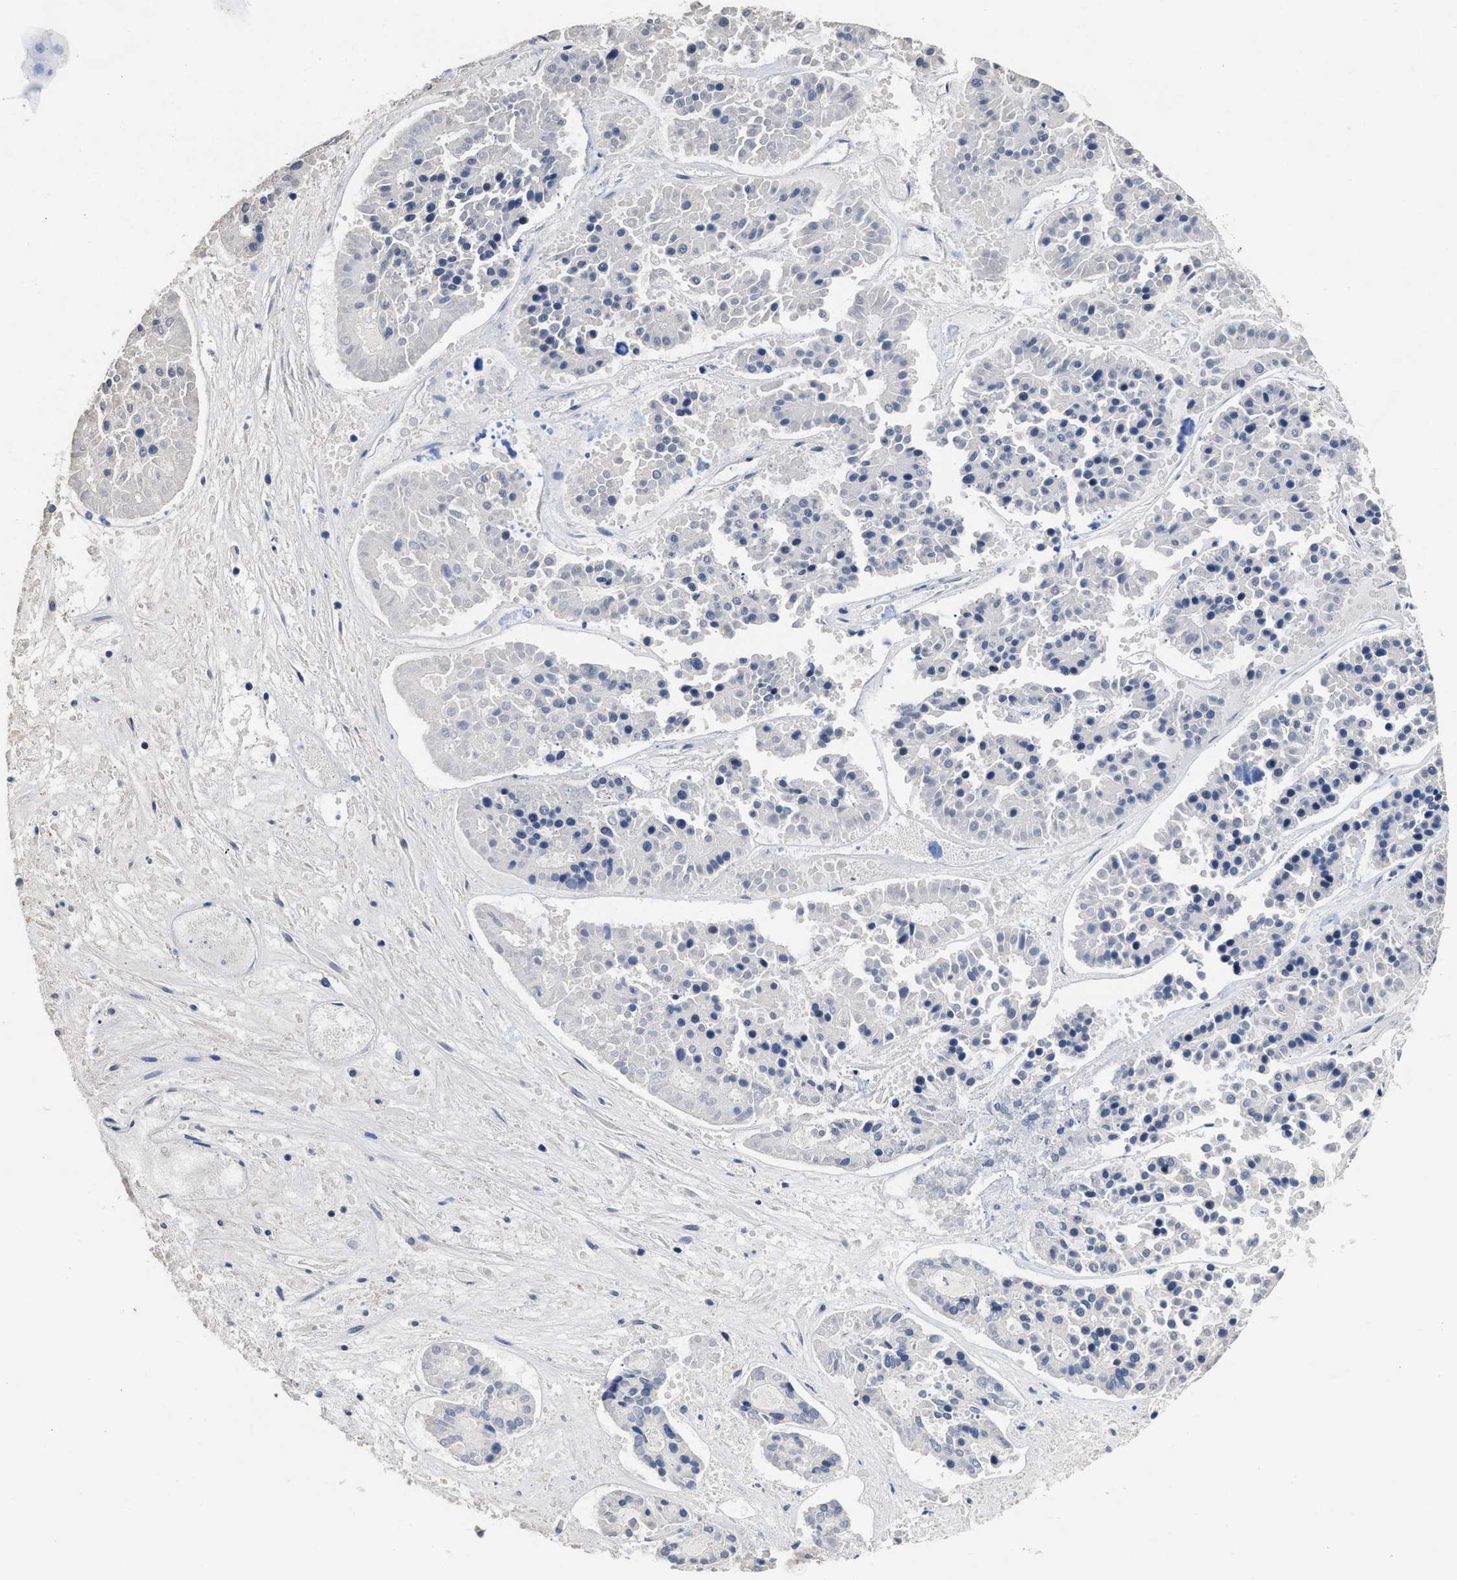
{"staining": {"intensity": "negative", "quantity": "none", "location": "none"}, "tissue": "pancreatic cancer", "cell_type": "Tumor cells", "image_type": "cancer", "snomed": [{"axis": "morphology", "description": "Adenocarcinoma, NOS"}, {"axis": "topography", "description": "Pancreas"}], "caption": "A photomicrograph of human adenocarcinoma (pancreatic) is negative for staining in tumor cells. (DAB (3,3'-diaminobenzidine) immunohistochemistry, high magnification).", "gene": "ZFAT", "patient": {"sex": "male", "age": 50}}